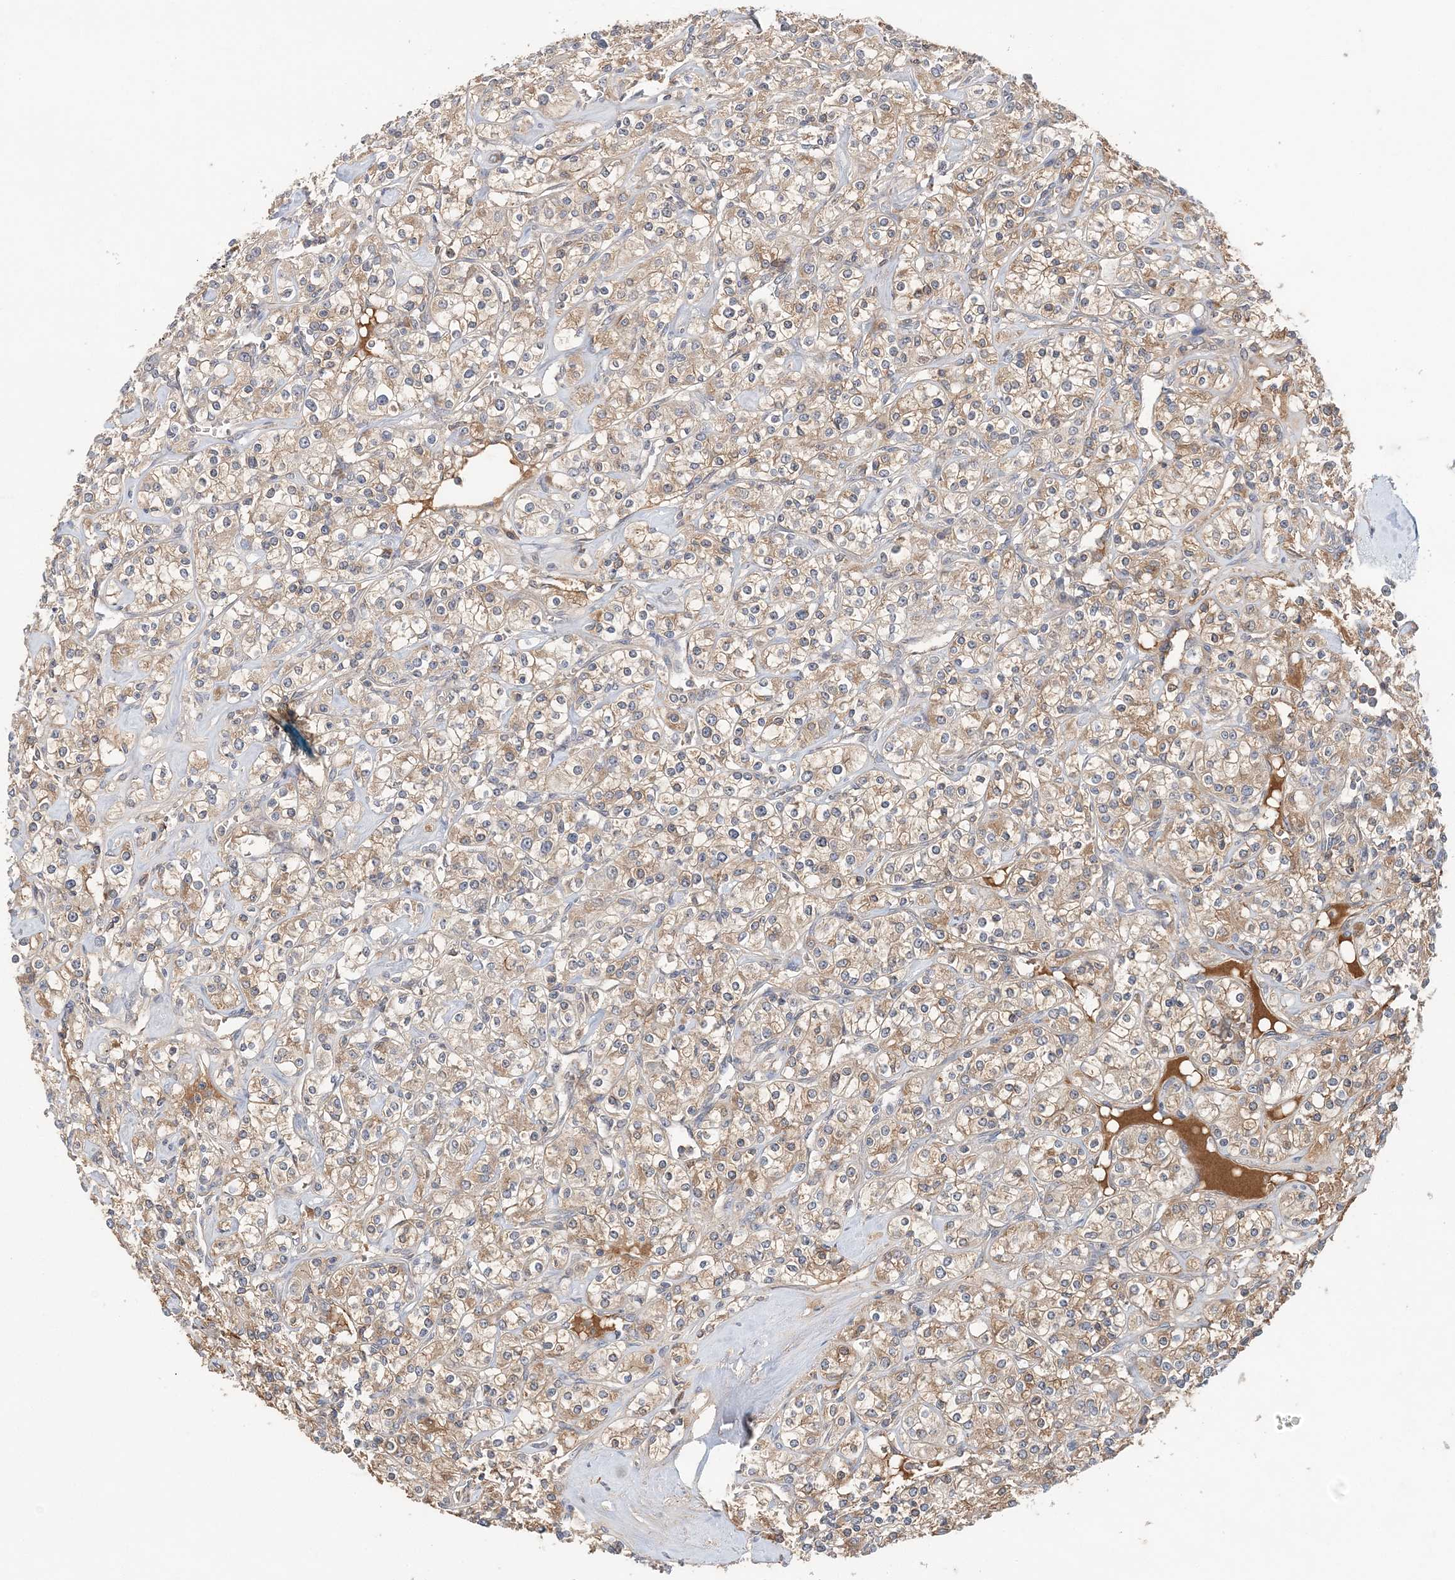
{"staining": {"intensity": "weak", "quantity": ">75%", "location": "cytoplasmic/membranous"}, "tissue": "renal cancer", "cell_type": "Tumor cells", "image_type": "cancer", "snomed": [{"axis": "morphology", "description": "Adenocarcinoma, NOS"}, {"axis": "topography", "description": "Kidney"}], "caption": "DAB immunohistochemical staining of human renal cancer reveals weak cytoplasmic/membranous protein staining in about >75% of tumor cells.", "gene": "SYCP3", "patient": {"sex": "male", "age": 77}}